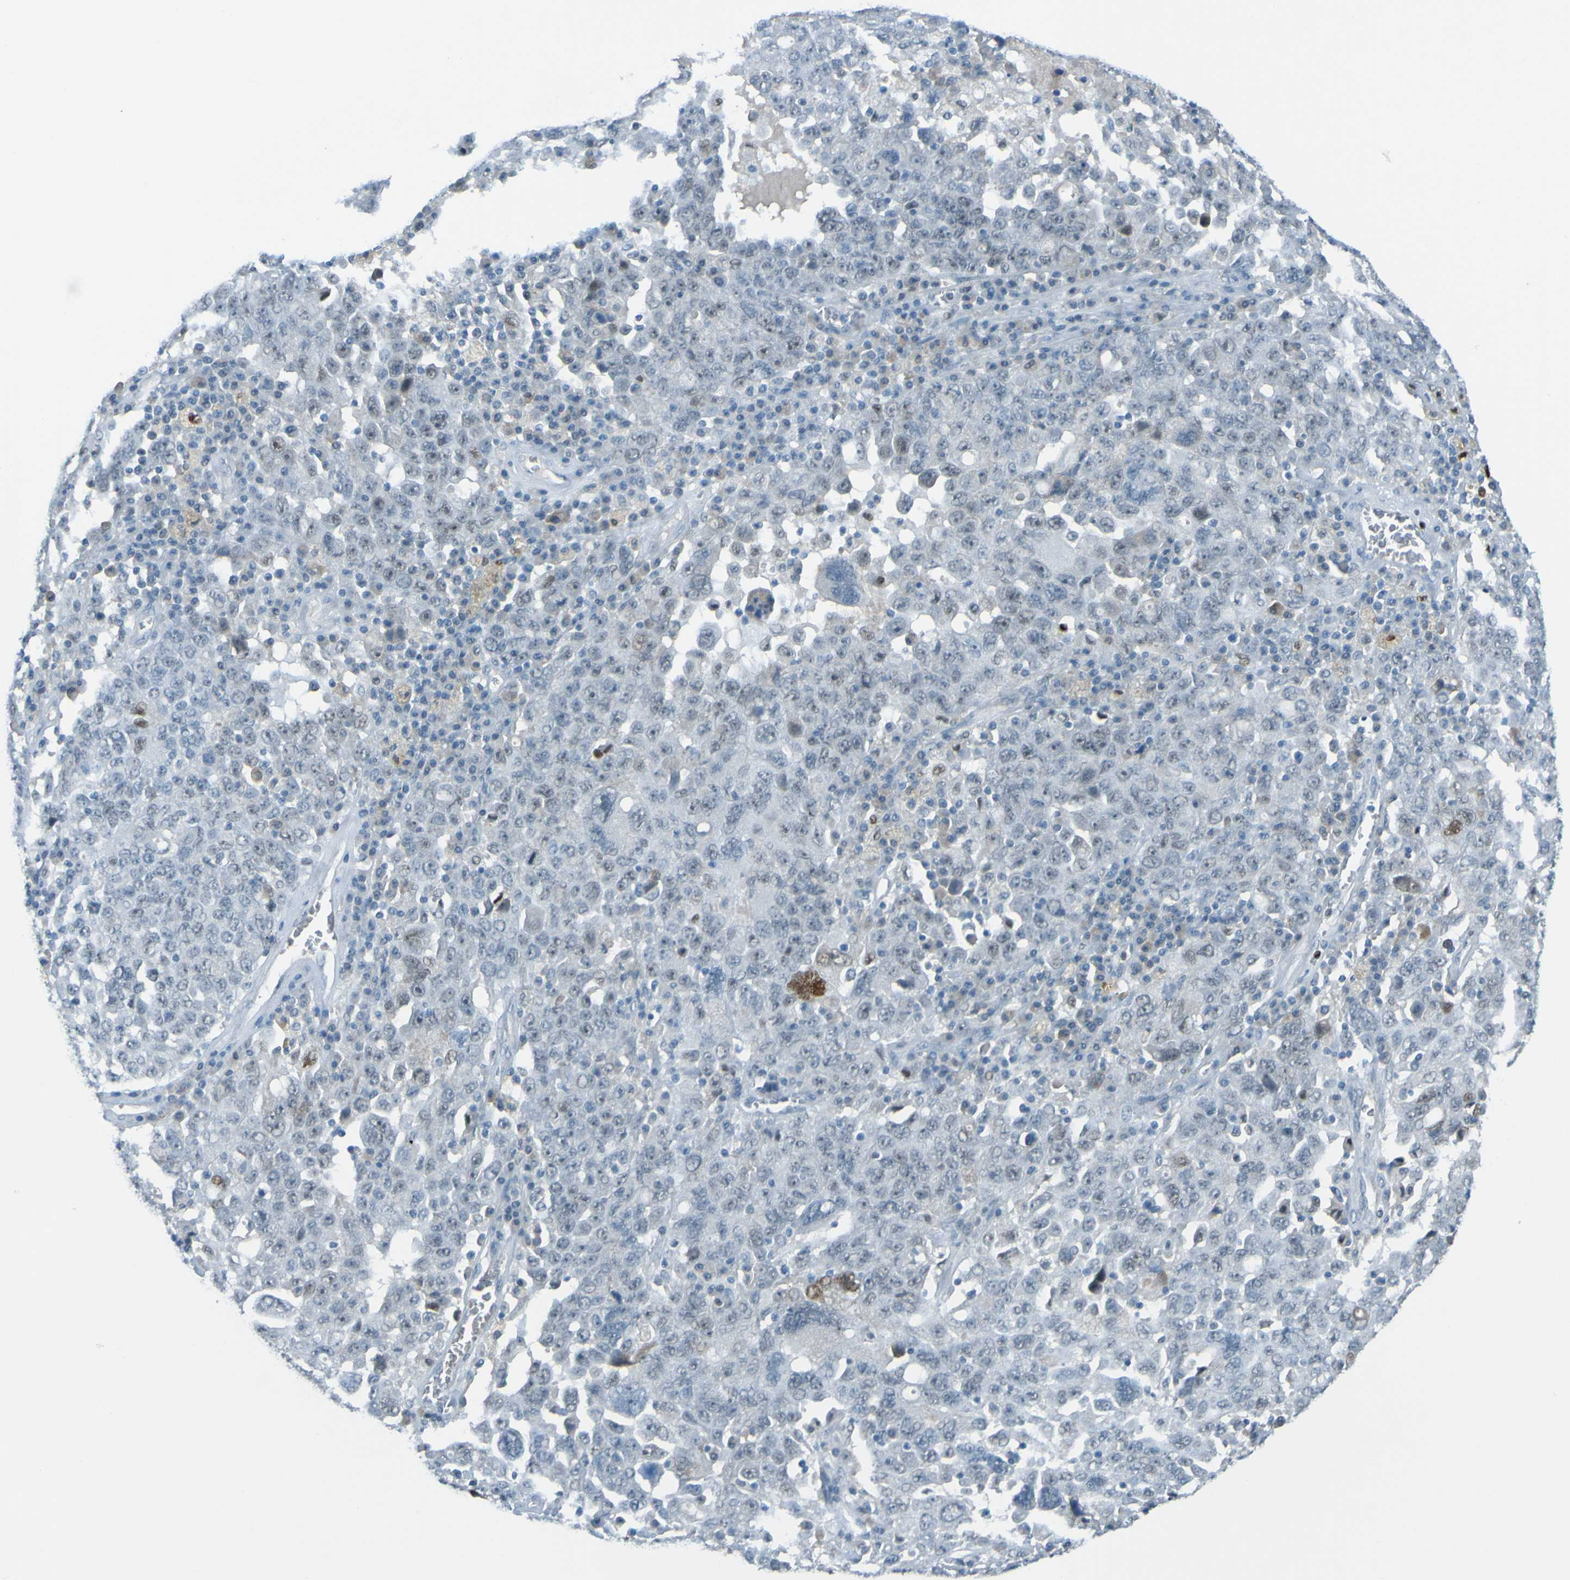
{"staining": {"intensity": "negative", "quantity": "none", "location": "none"}, "tissue": "ovarian cancer", "cell_type": "Tumor cells", "image_type": "cancer", "snomed": [{"axis": "morphology", "description": "Carcinoma, endometroid"}, {"axis": "topography", "description": "Ovary"}], "caption": "High power microscopy image of an IHC histopathology image of endometroid carcinoma (ovarian), revealing no significant positivity in tumor cells.", "gene": "USP36", "patient": {"sex": "female", "age": 62}}